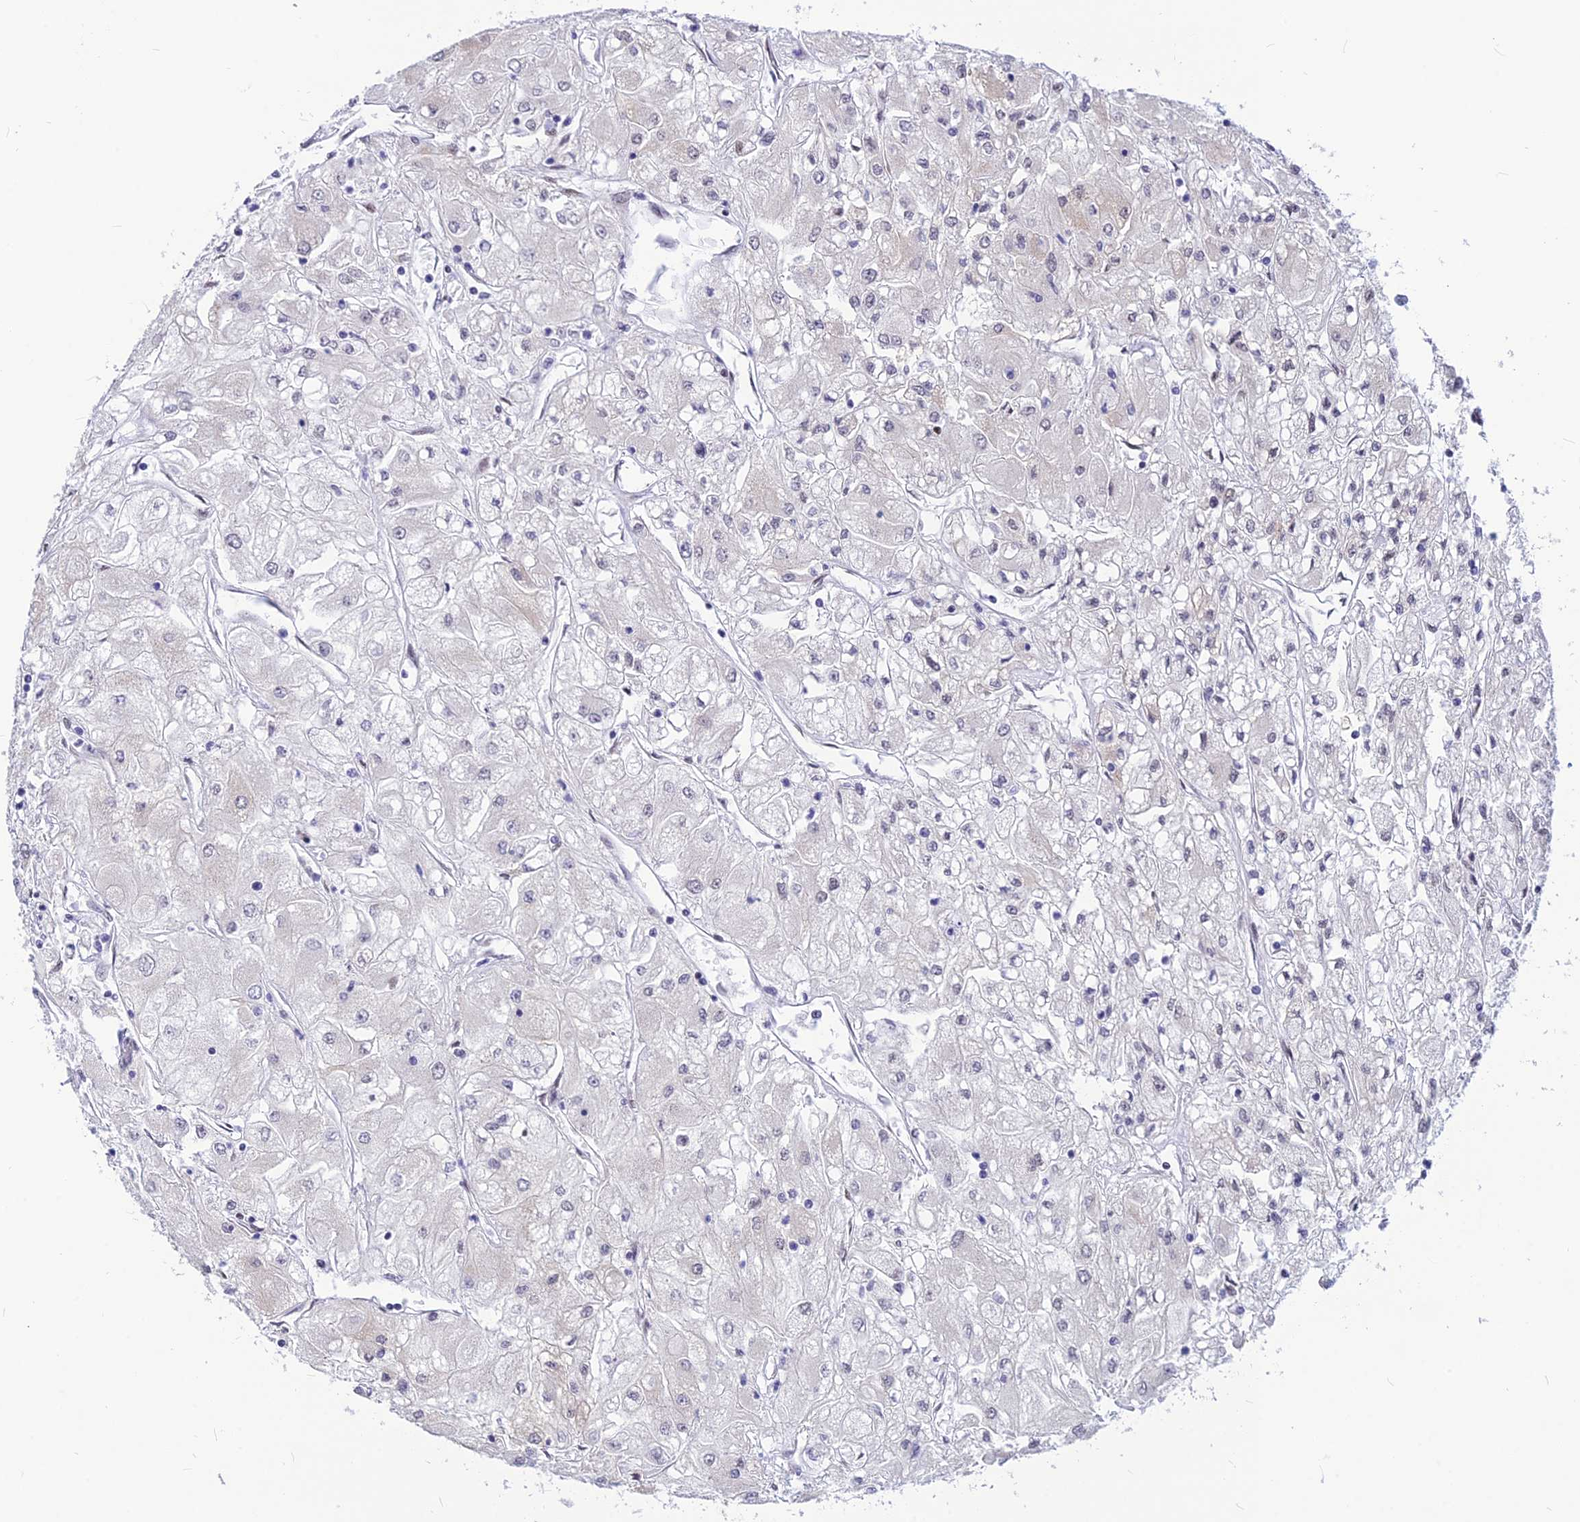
{"staining": {"intensity": "negative", "quantity": "none", "location": "none"}, "tissue": "renal cancer", "cell_type": "Tumor cells", "image_type": "cancer", "snomed": [{"axis": "morphology", "description": "Adenocarcinoma, NOS"}, {"axis": "topography", "description": "Kidney"}], "caption": "This image is of renal cancer stained with immunohistochemistry (IHC) to label a protein in brown with the nuclei are counter-stained blue. There is no expression in tumor cells.", "gene": "KCTD13", "patient": {"sex": "male", "age": 80}}